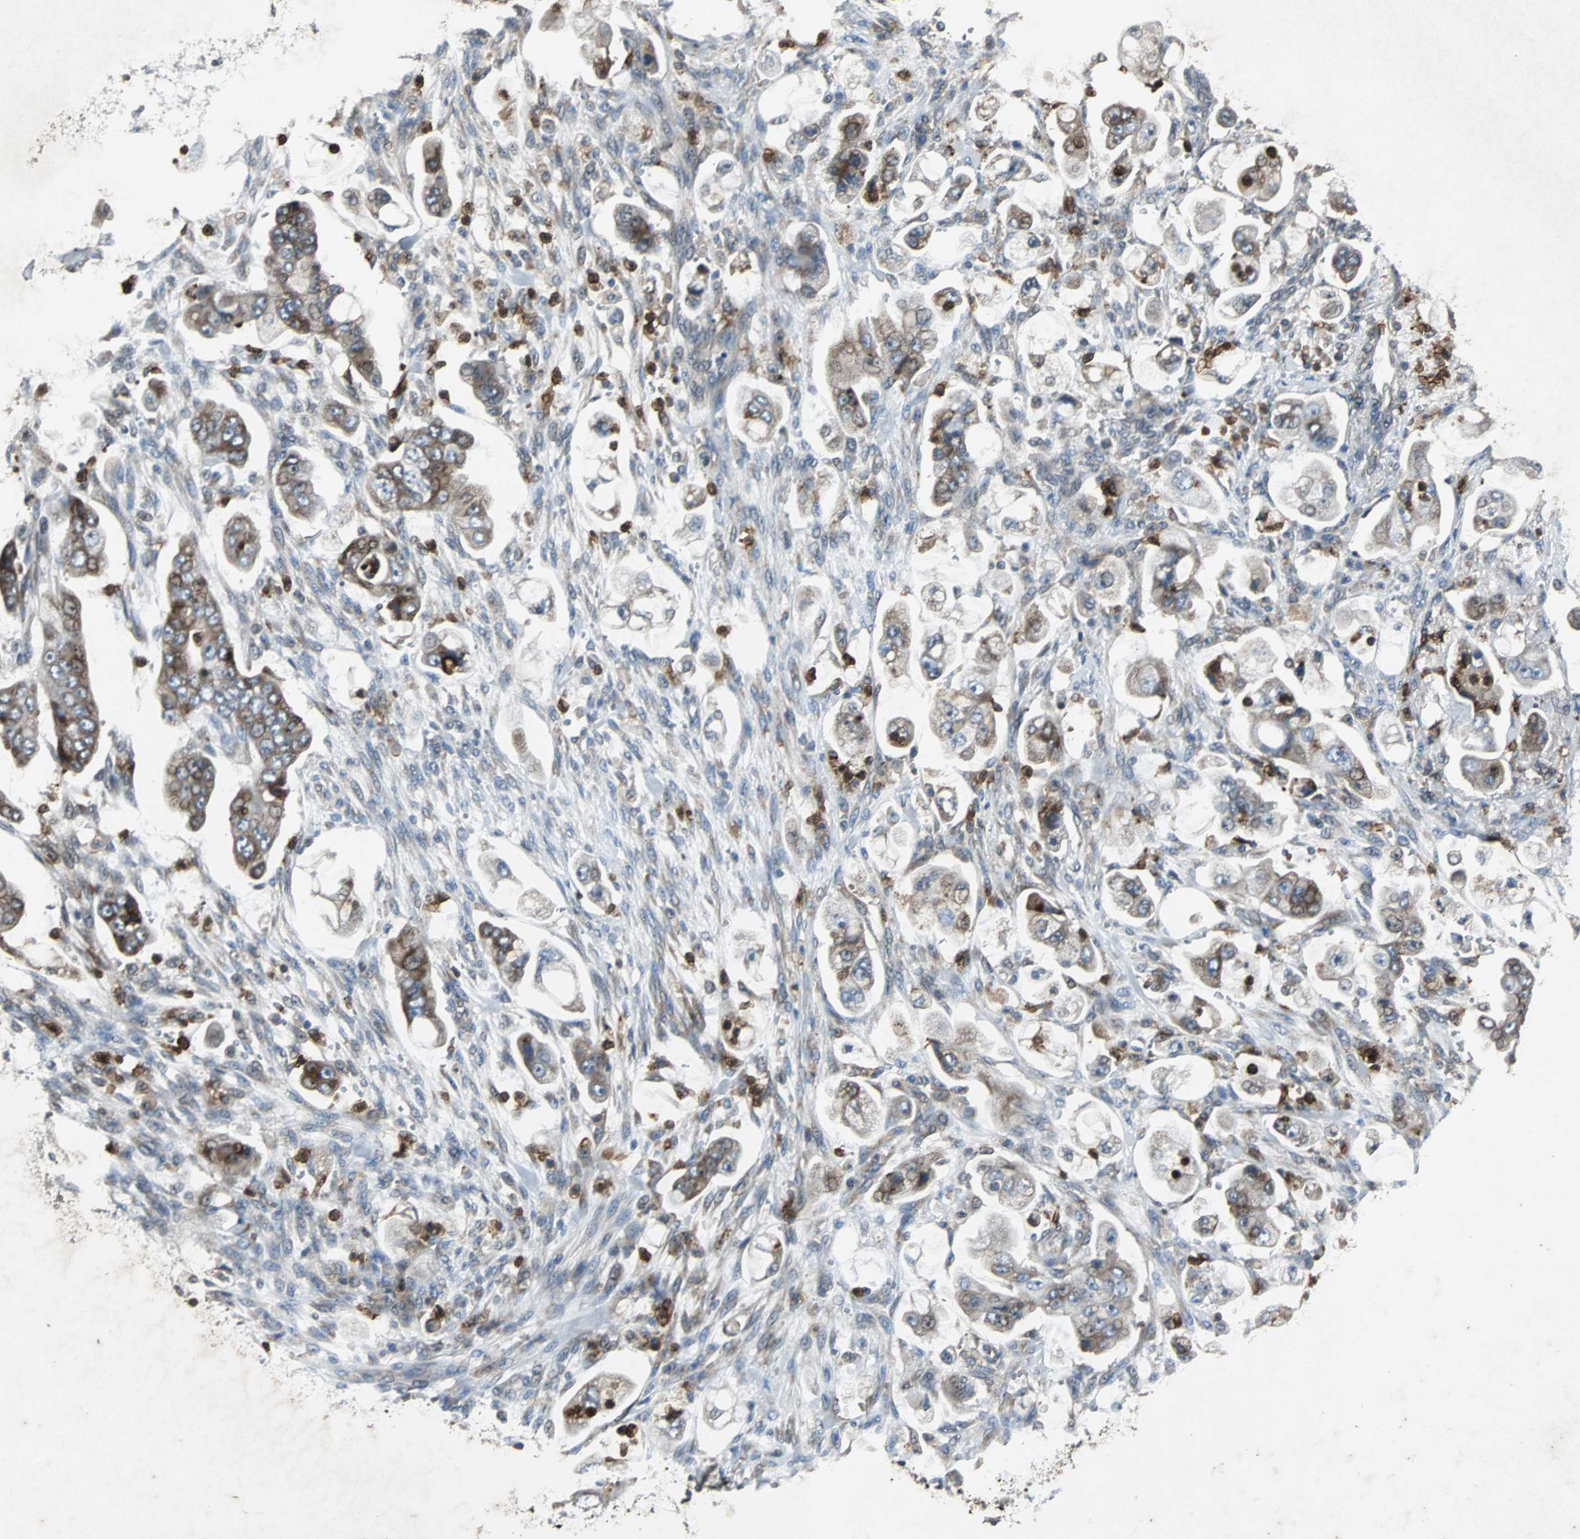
{"staining": {"intensity": "weak", "quantity": "25%-75%", "location": "cytoplasmic/membranous"}, "tissue": "stomach cancer", "cell_type": "Tumor cells", "image_type": "cancer", "snomed": [{"axis": "morphology", "description": "Adenocarcinoma, NOS"}, {"axis": "topography", "description": "Stomach"}], "caption": "Stomach cancer tissue shows weak cytoplasmic/membranous positivity in approximately 25%-75% of tumor cells The staining was performed using DAB, with brown indicating positive protein expression. Nuclei are stained blue with hematoxylin.", "gene": "SOS1", "patient": {"sex": "male", "age": 62}}